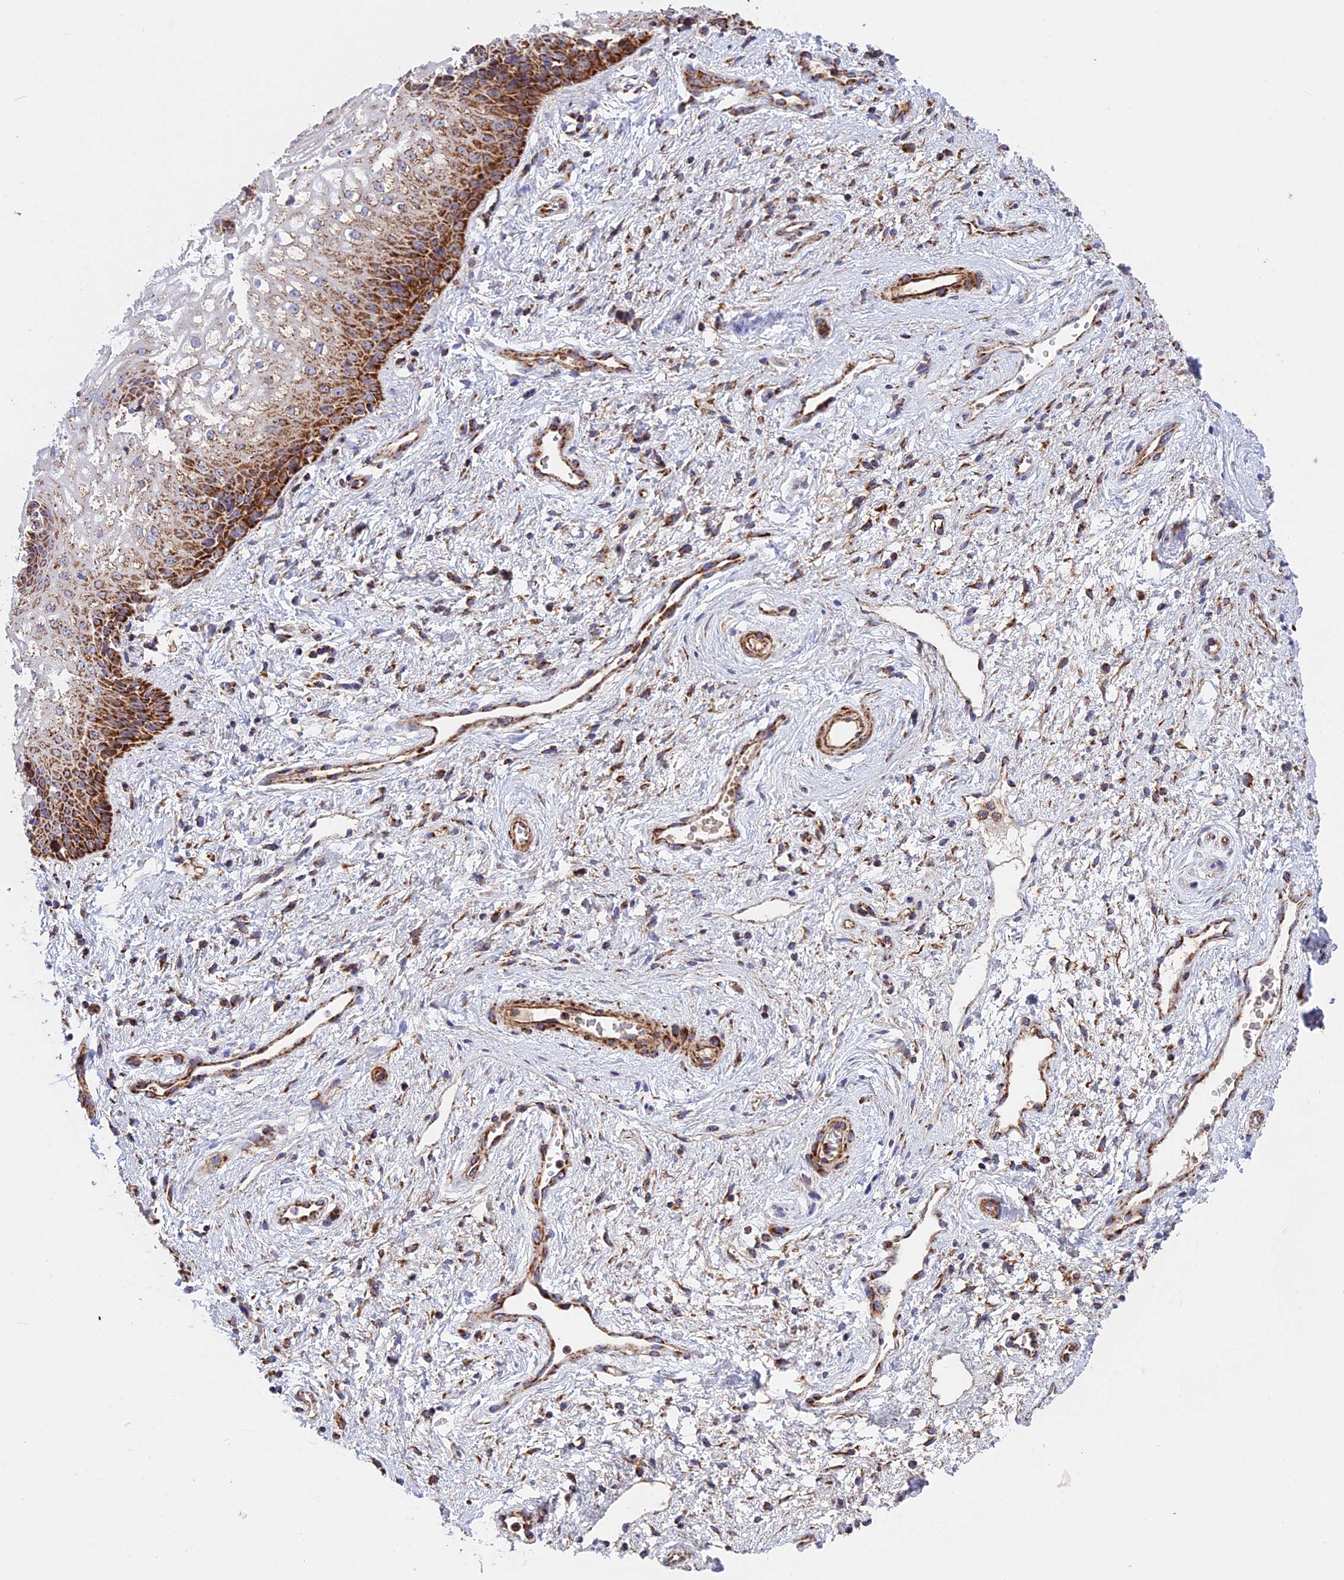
{"staining": {"intensity": "strong", "quantity": "25%-75%", "location": "cytoplasmic/membranous"}, "tissue": "vagina", "cell_type": "Squamous epithelial cells", "image_type": "normal", "snomed": [{"axis": "morphology", "description": "Normal tissue, NOS"}, {"axis": "topography", "description": "Vagina"}], "caption": "DAB immunohistochemical staining of benign vagina displays strong cytoplasmic/membranous protein positivity in about 25%-75% of squamous epithelial cells.", "gene": "UQCRB", "patient": {"sex": "female", "age": 34}}